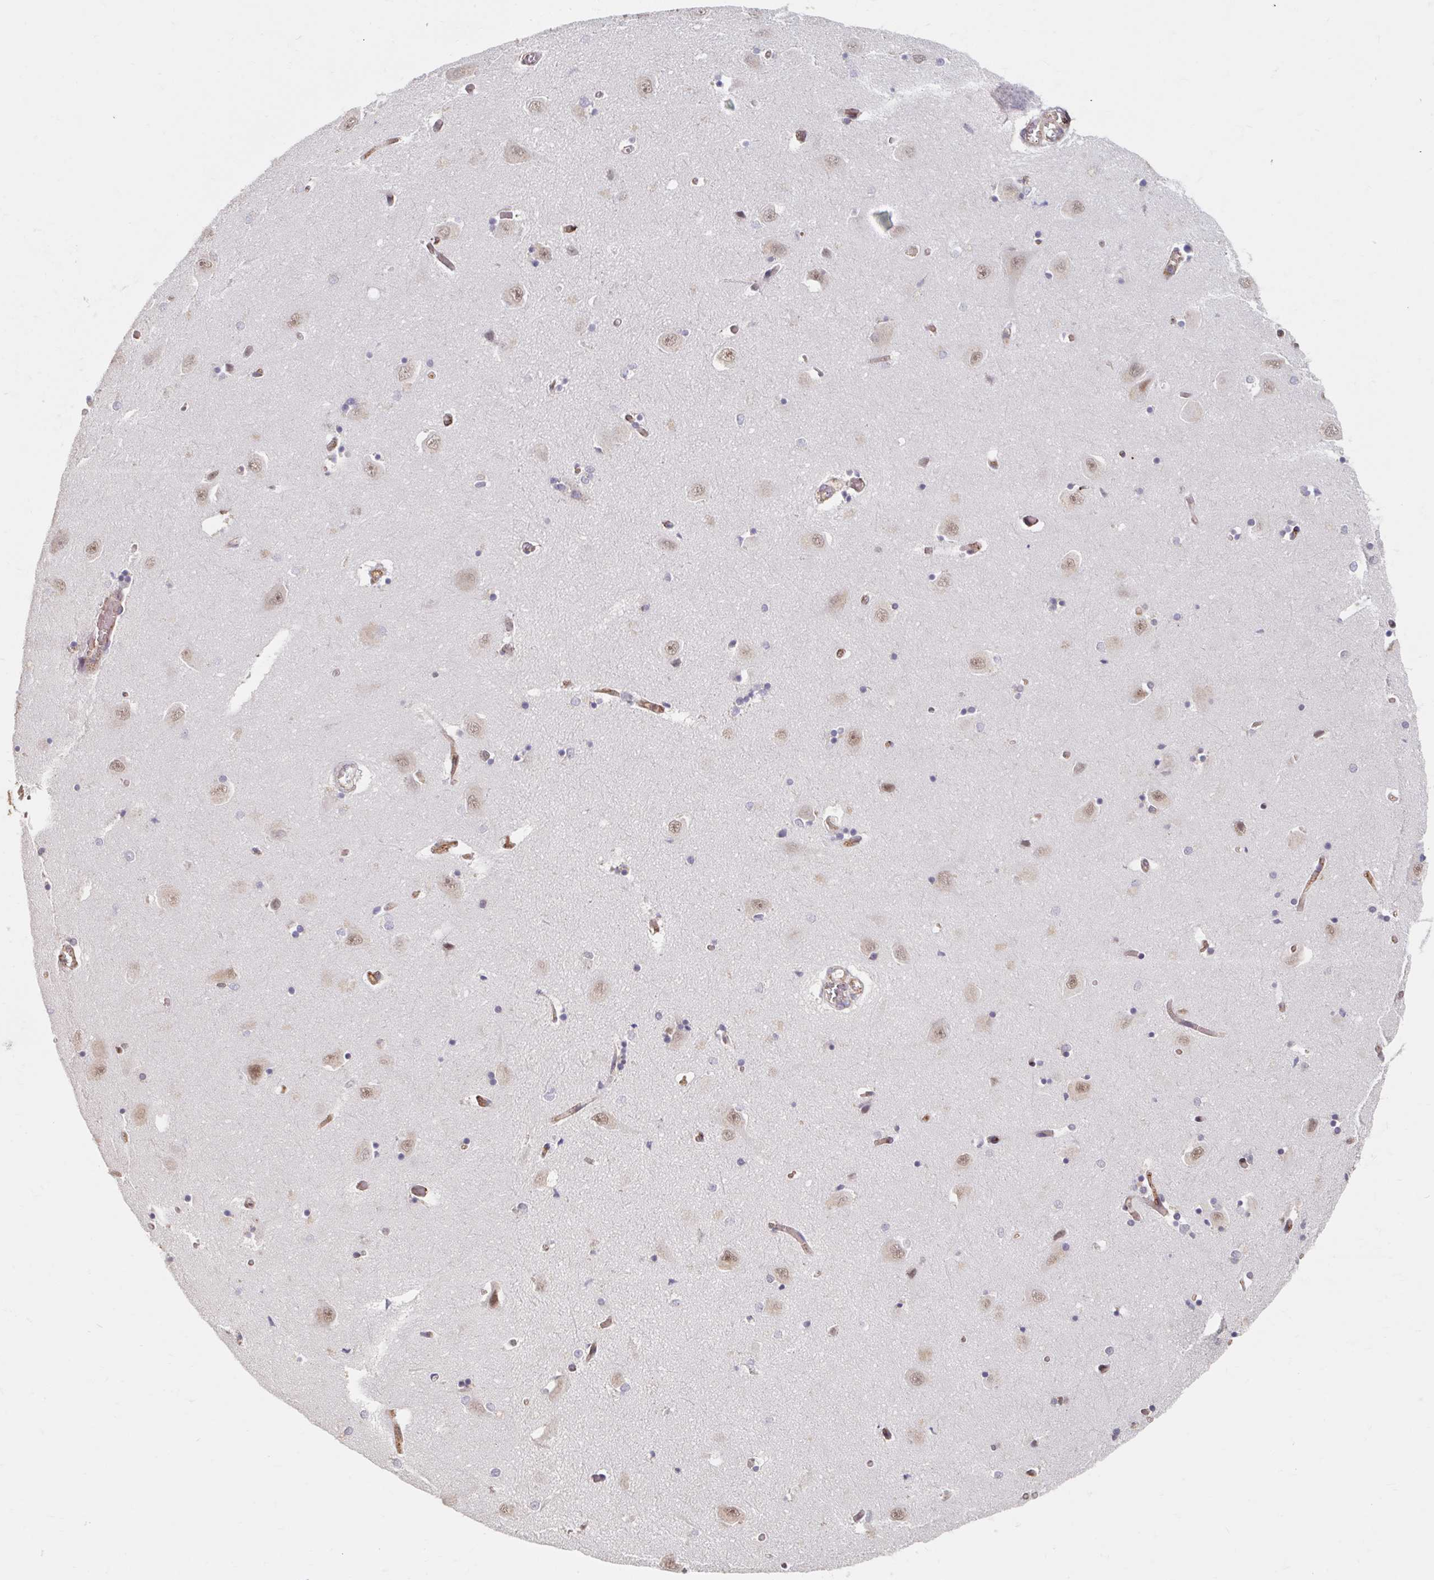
{"staining": {"intensity": "negative", "quantity": "none", "location": "none"}, "tissue": "caudate", "cell_type": "Glial cells", "image_type": "normal", "snomed": [{"axis": "morphology", "description": "Normal tissue, NOS"}, {"axis": "topography", "description": "Lateral ventricle wall"}, {"axis": "topography", "description": "Hippocampus"}], "caption": "DAB immunohistochemical staining of normal caudate reveals no significant positivity in glial cells. (DAB (3,3'-diaminobenzidine) immunohistochemistry with hematoxylin counter stain).", "gene": "MAVS", "patient": {"sex": "female", "age": 63}}